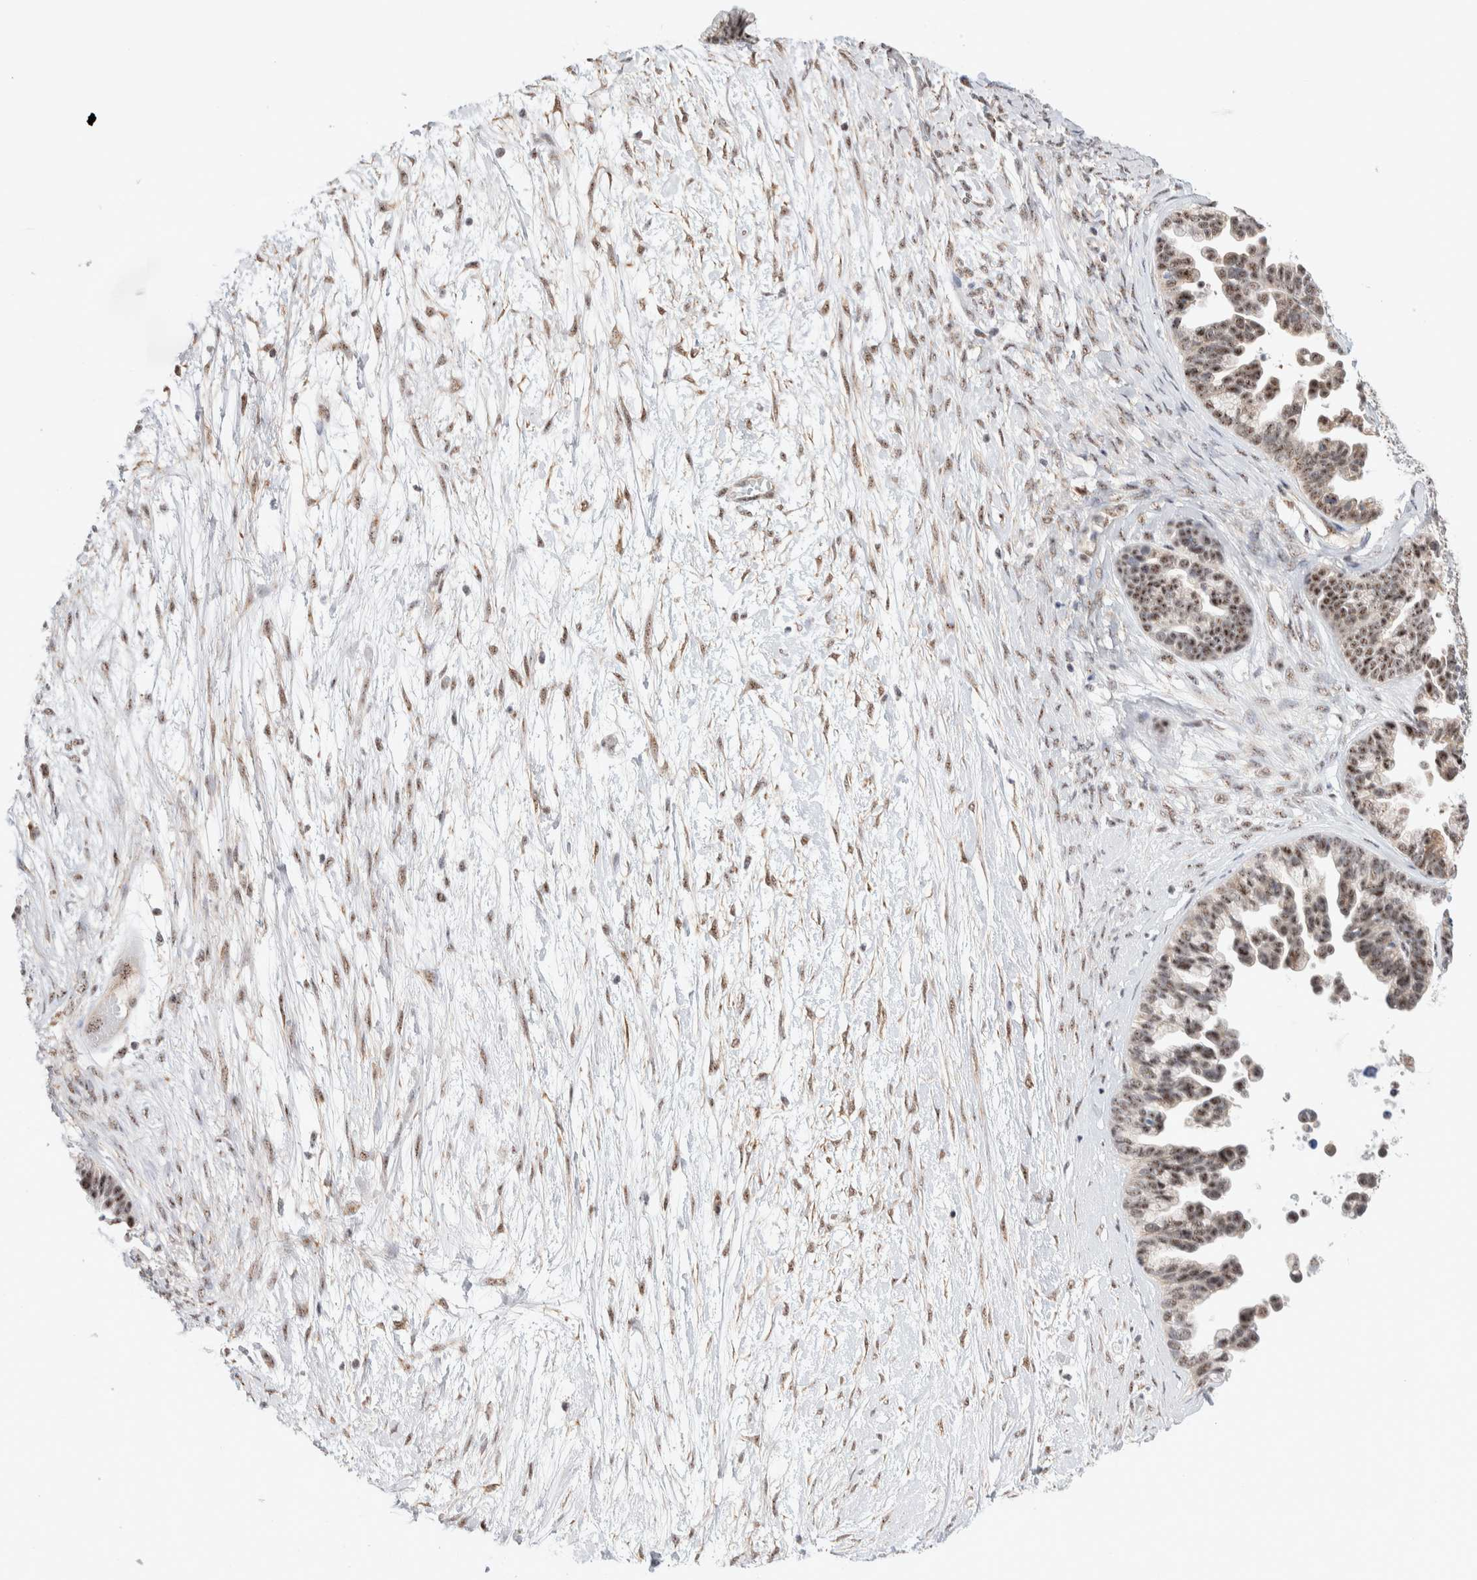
{"staining": {"intensity": "moderate", "quantity": ">75%", "location": "nuclear"}, "tissue": "ovarian cancer", "cell_type": "Tumor cells", "image_type": "cancer", "snomed": [{"axis": "morphology", "description": "Cystadenocarcinoma, serous, NOS"}, {"axis": "topography", "description": "Ovary"}], "caption": "IHC histopathology image of human ovarian cancer stained for a protein (brown), which exhibits medium levels of moderate nuclear staining in about >75% of tumor cells.", "gene": "ZNF695", "patient": {"sex": "female", "age": 56}}